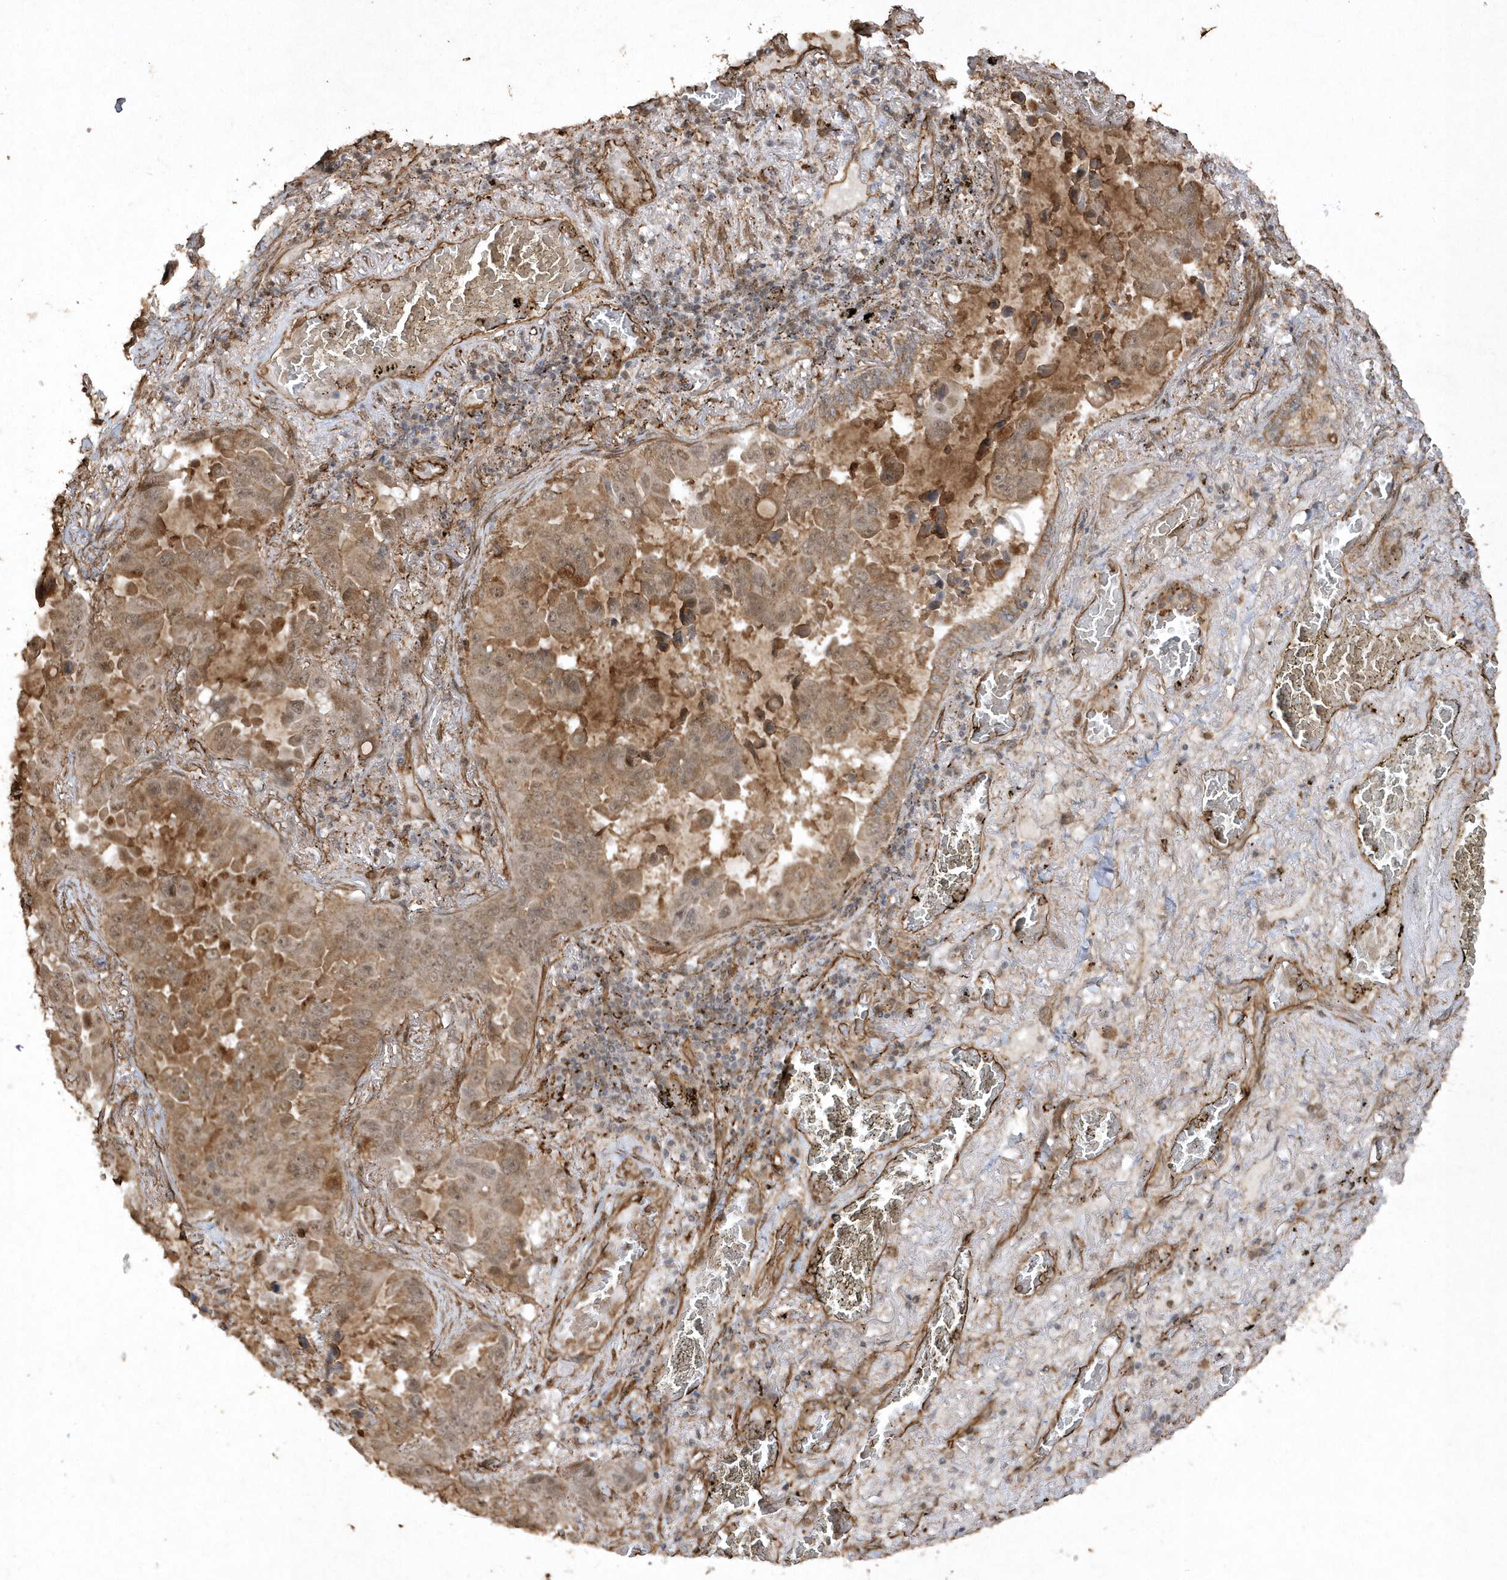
{"staining": {"intensity": "moderate", "quantity": ">75%", "location": "cytoplasmic/membranous,nuclear"}, "tissue": "lung cancer", "cell_type": "Tumor cells", "image_type": "cancer", "snomed": [{"axis": "morphology", "description": "Adenocarcinoma, NOS"}, {"axis": "topography", "description": "Lung"}], "caption": "Immunohistochemical staining of human lung adenocarcinoma shows moderate cytoplasmic/membranous and nuclear protein expression in about >75% of tumor cells.", "gene": "AVPI1", "patient": {"sex": "male", "age": 64}}